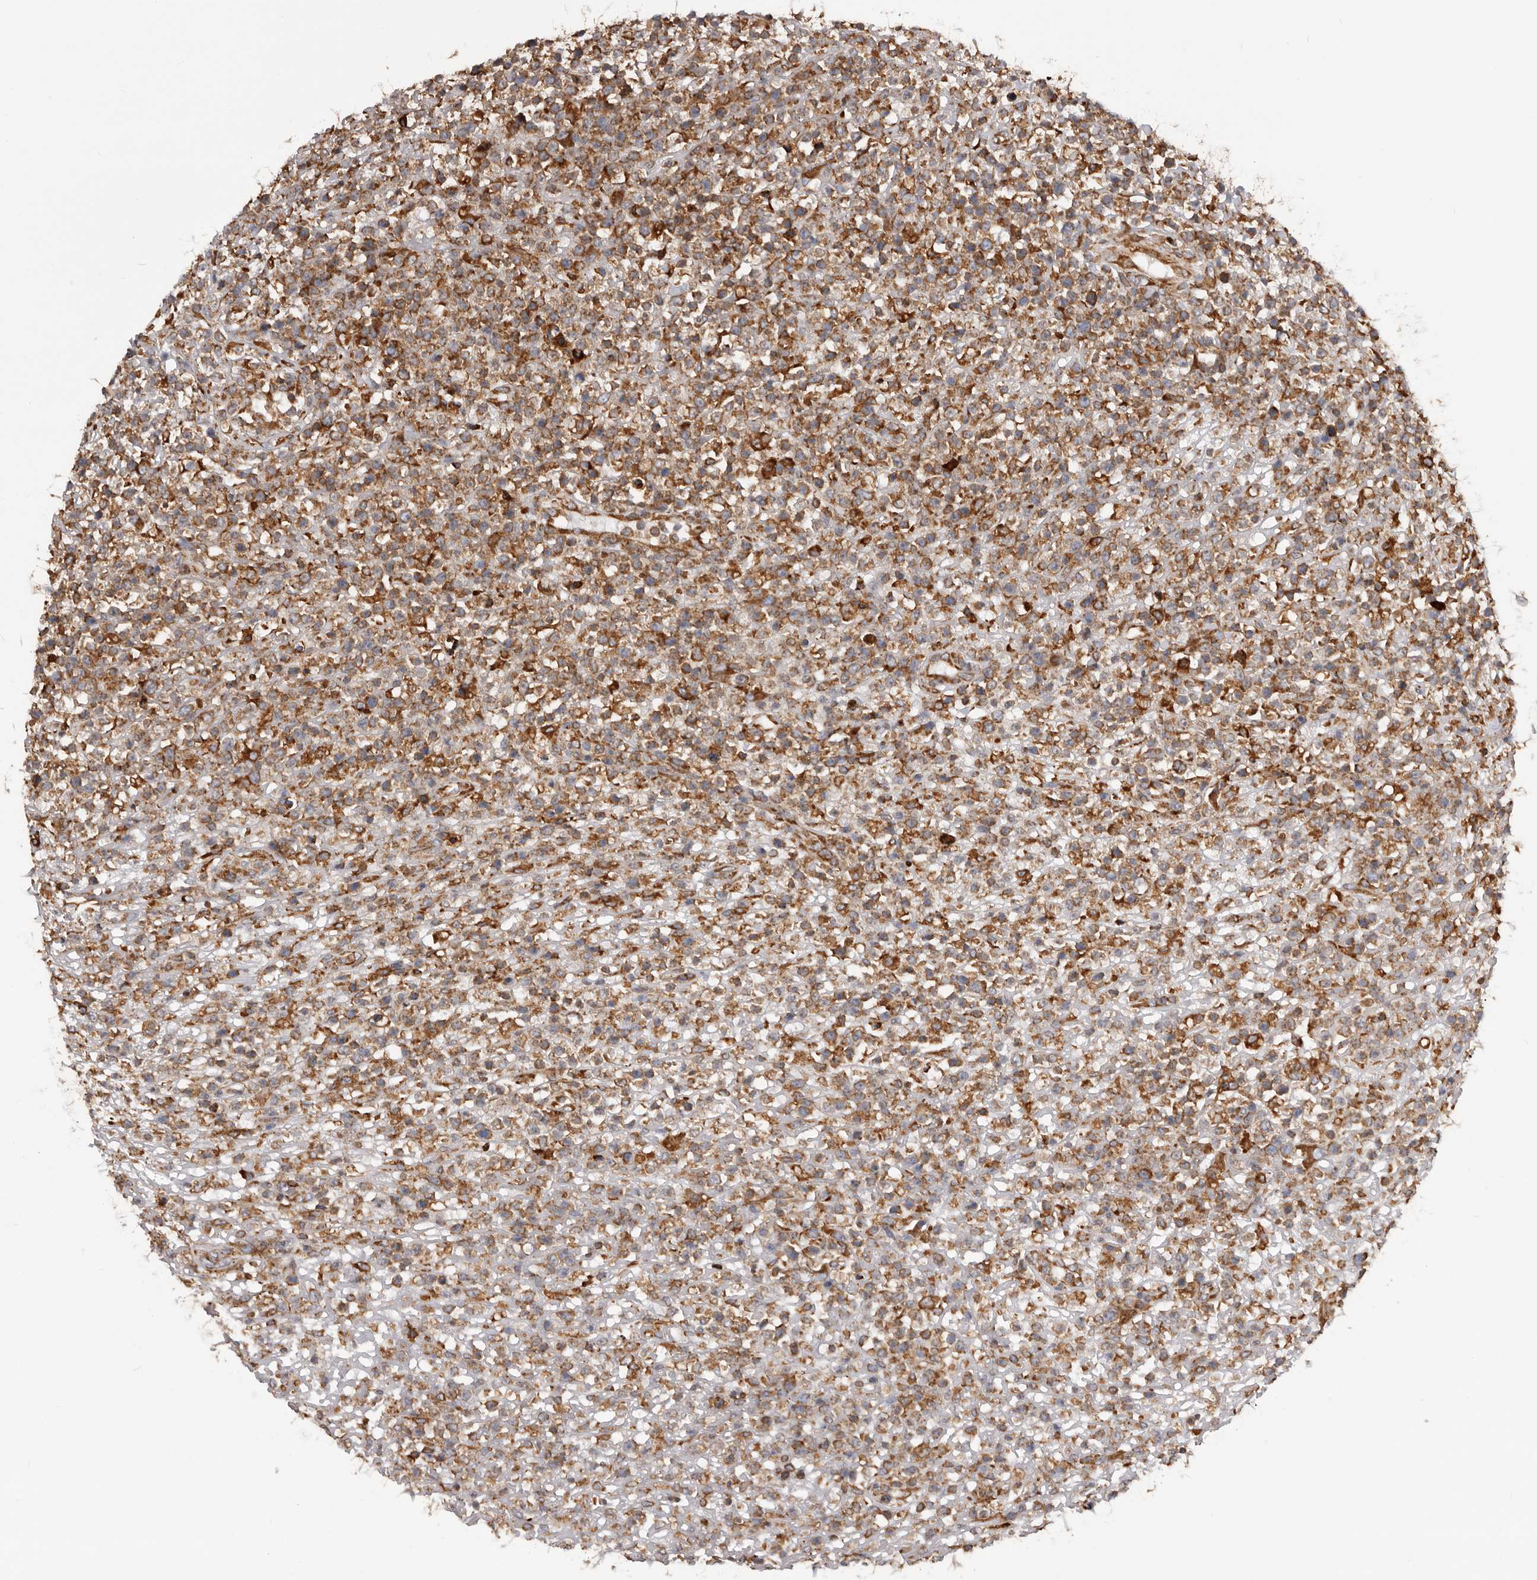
{"staining": {"intensity": "moderate", "quantity": ">75%", "location": "cytoplasmic/membranous"}, "tissue": "lymphoma", "cell_type": "Tumor cells", "image_type": "cancer", "snomed": [{"axis": "morphology", "description": "Malignant lymphoma, non-Hodgkin's type, High grade"}, {"axis": "topography", "description": "Colon"}], "caption": "Tumor cells reveal moderate cytoplasmic/membranous positivity in about >75% of cells in lymphoma.", "gene": "QRSL1", "patient": {"sex": "female", "age": 53}}